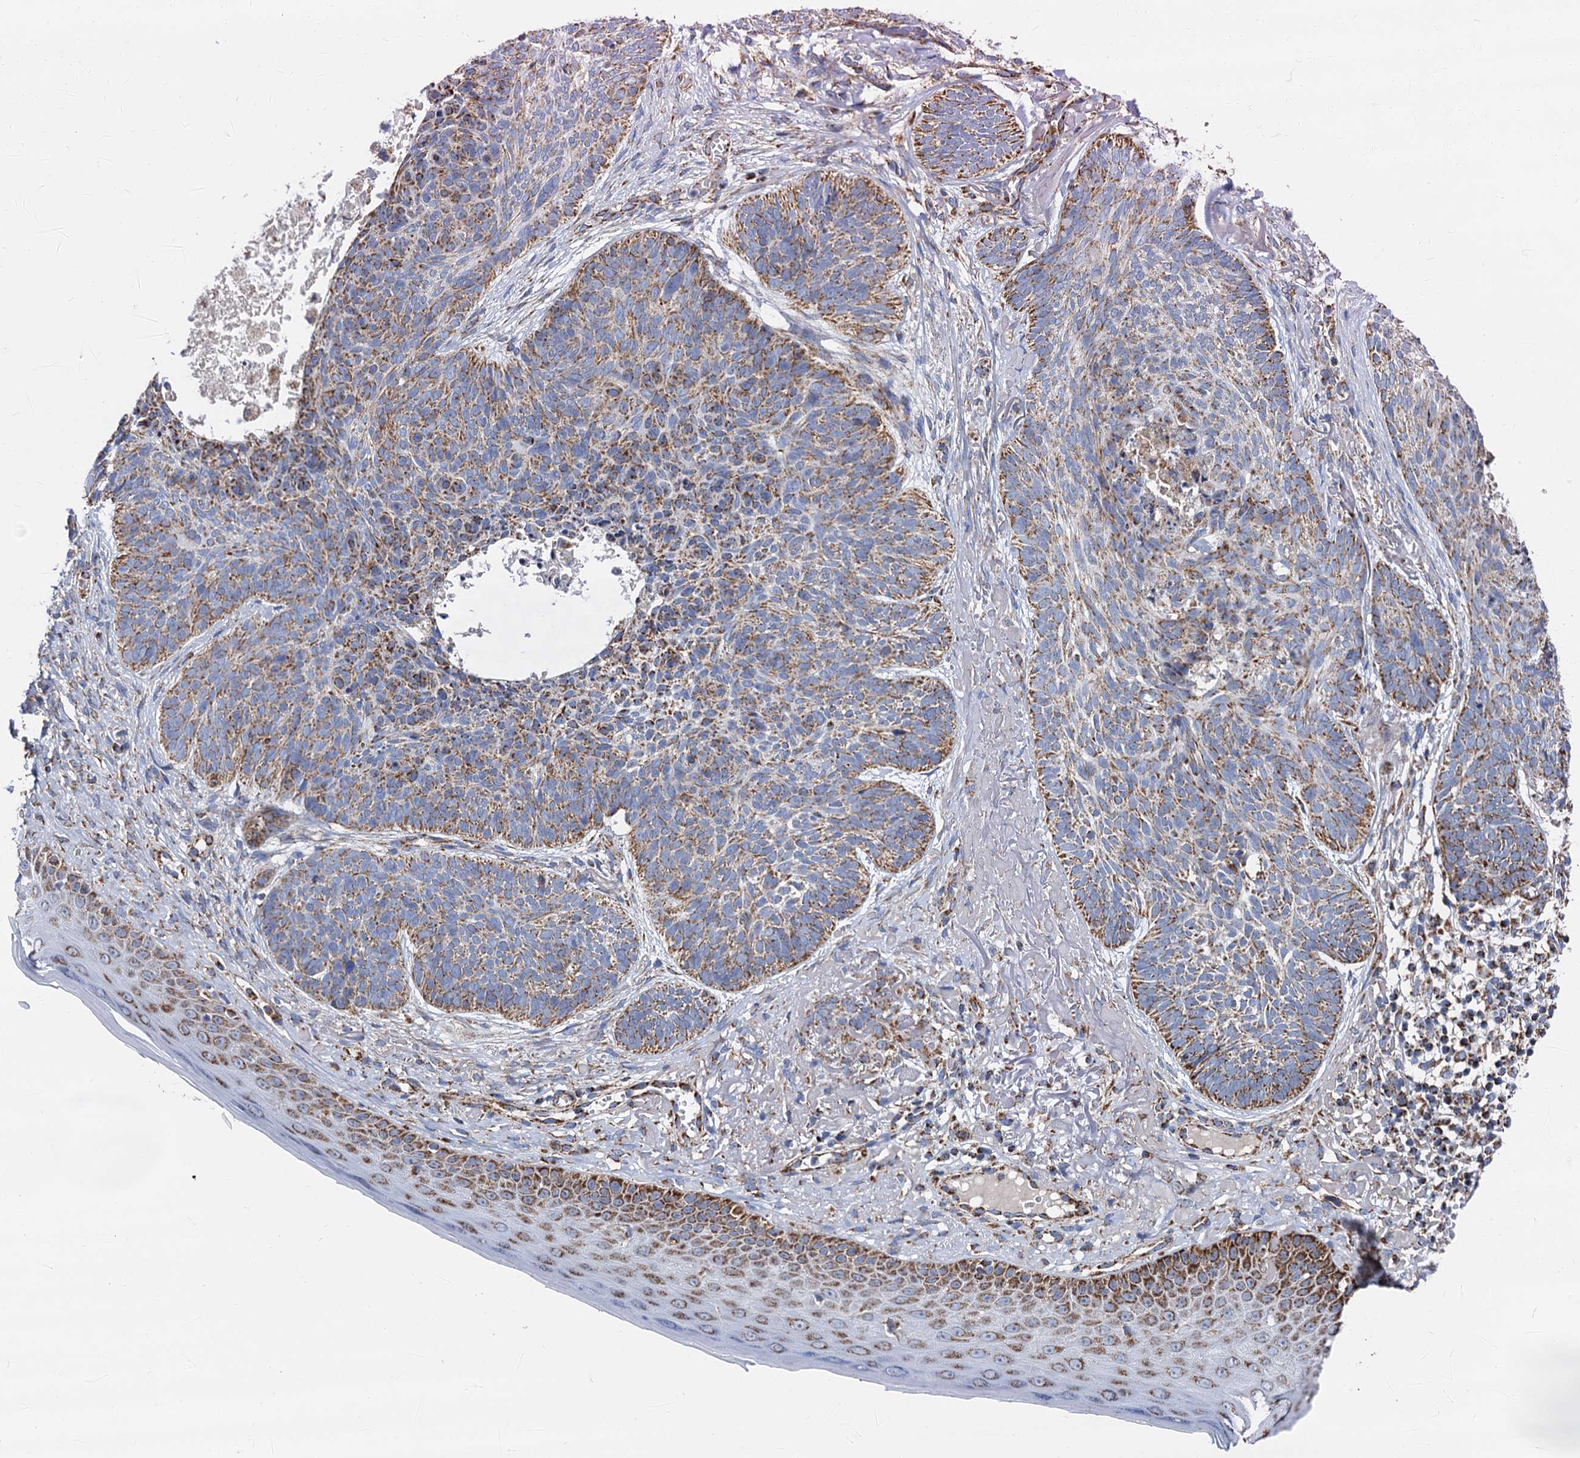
{"staining": {"intensity": "moderate", "quantity": ">75%", "location": "cytoplasmic/membranous"}, "tissue": "skin cancer", "cell_type": "Tumor cells", "image_type": "cancer", "snomed": [{"axis": "morphology", "description": "Normal tissue, NOS"}, {"axis": "morphology", "description": "Basal cell carcinoma"}, {"axis": "topography", "description": "Skin"}], "caption": "DAB immunohistochemical staining of human skin cancer (basal cell carcinoma) demonstrates moderate cytoplasmic/membranous protein expression in about >75% of tumor cells.", "gene": "TIMM10", "patient": {"sex": "male", "age": 66}}